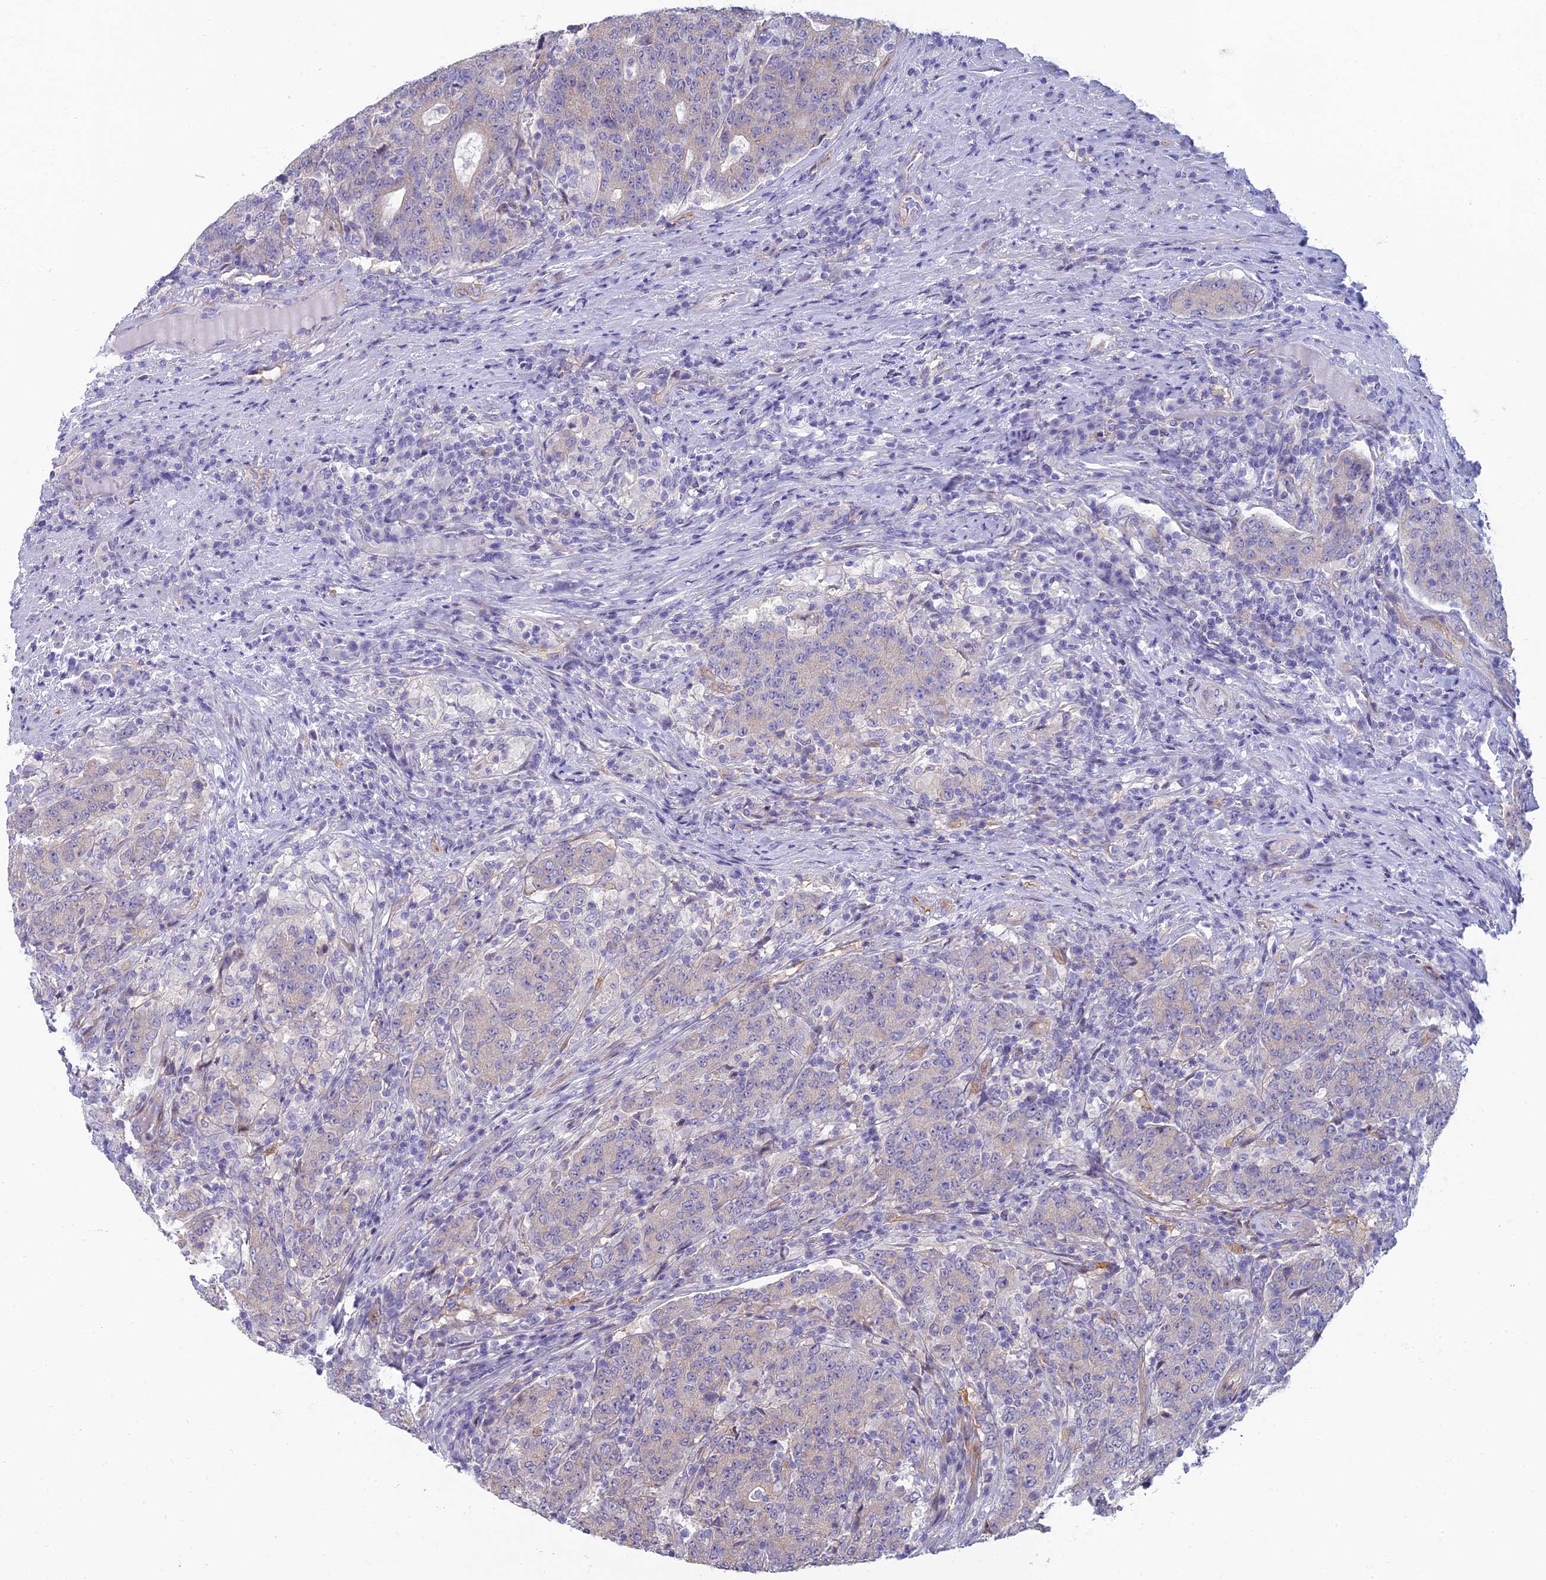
{"staining": {"intensity": "negative", "quantity": "none", "location": "none"}, "tissue": "colorectal cancer", "cell_type": "Tumor cells", "image_type": "cancer", "snomed": [{"axis": "morphology", "description": "Adenocarcinoma, NOS"}, {"axis": "topography", "description": "Colon"}], "caption": "The image demonstrates no significant staining in tumor cells of colorectal adenocarcinoma. (DAB IHC visualized using brightfield microscopy, high magnification).", "gene": "NEURL1", "patient": {"sex": "female", "age": 75}}